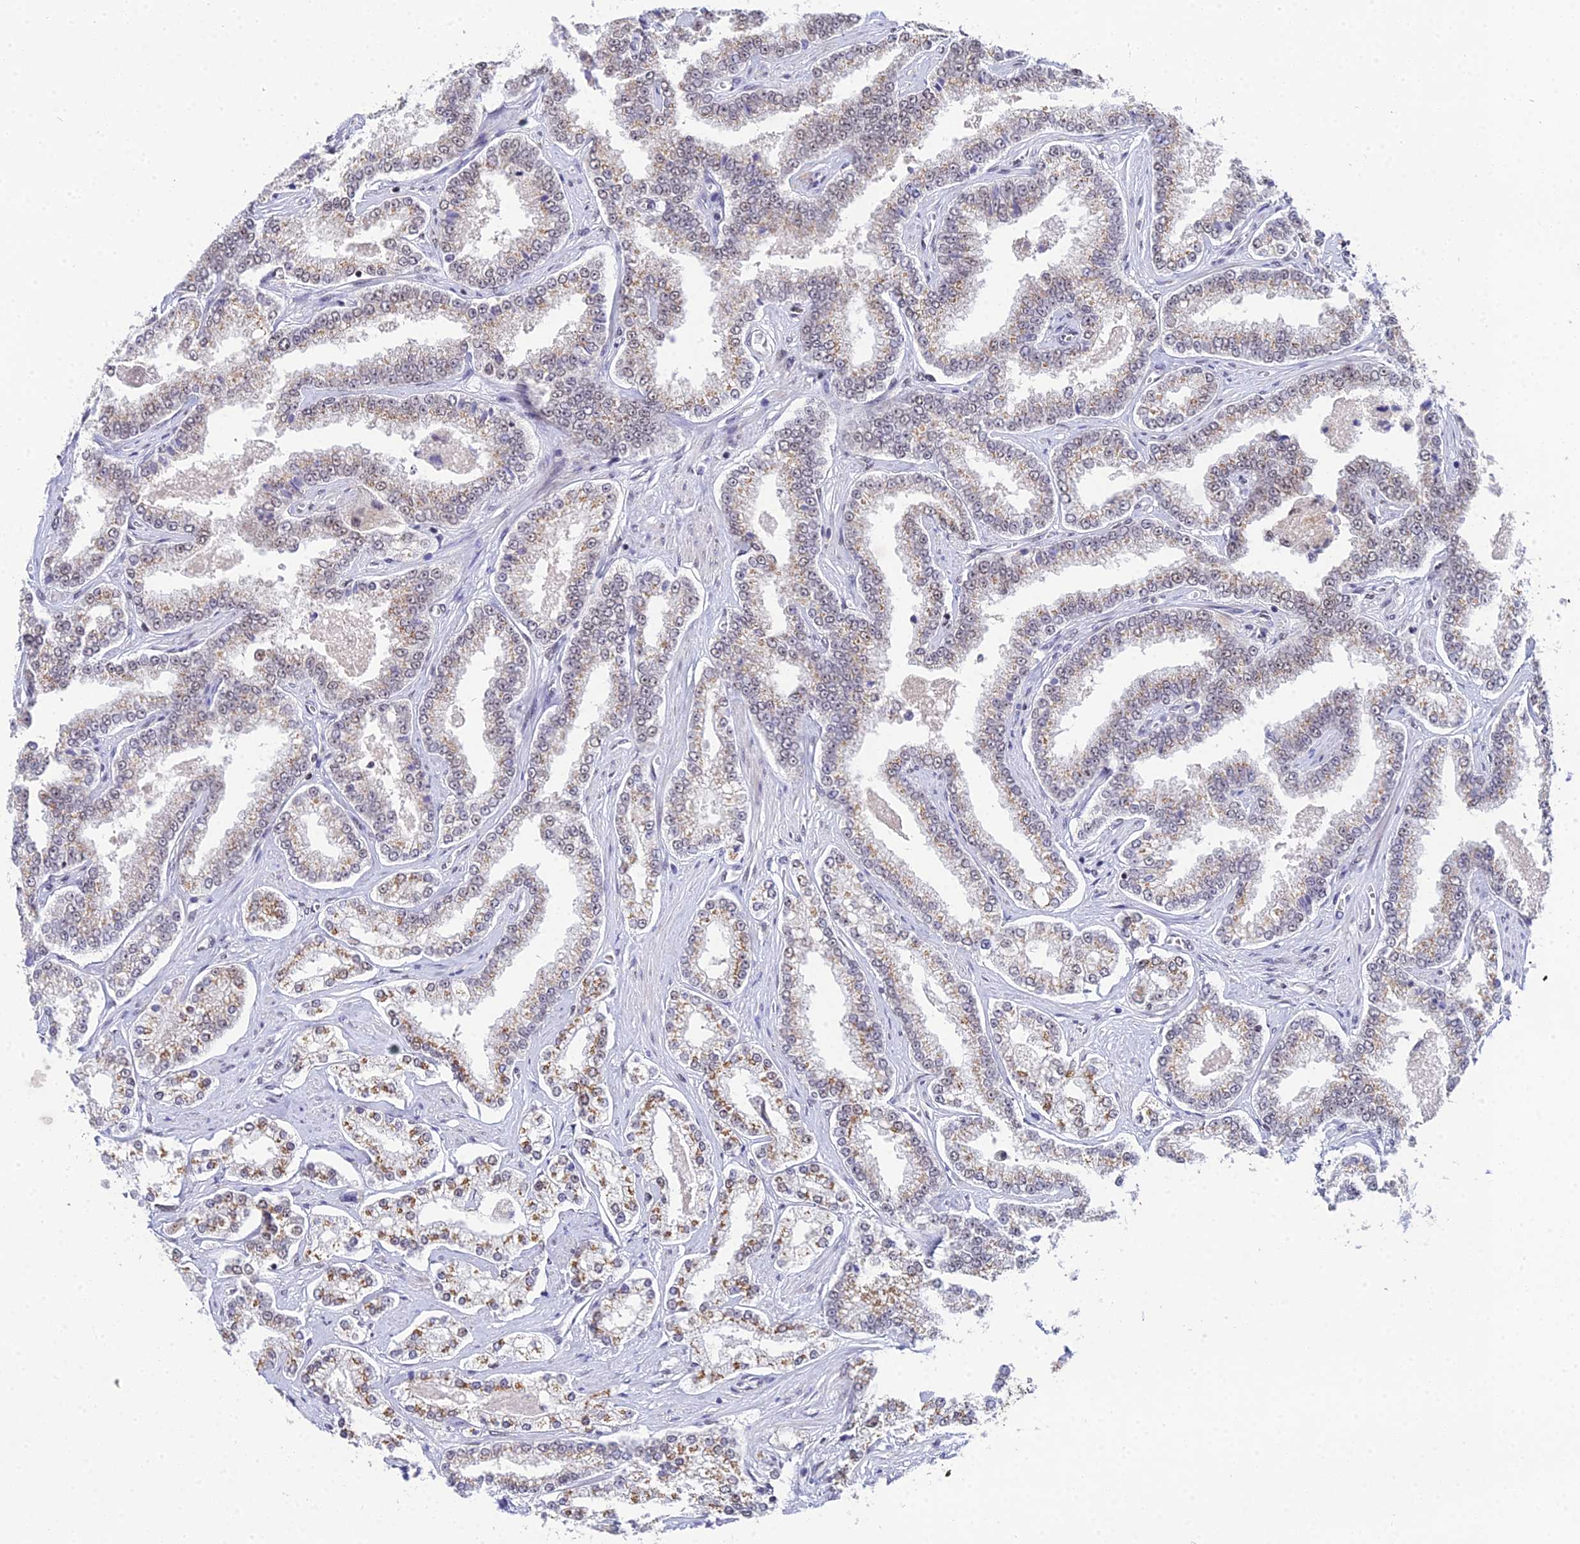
{"staining": {"intensity": "moderate", "quantity": ">75%", "location": "cytoplasmic/membranous,nuclear"}, "tissue": "prostate cancer", "cell_type": "Tumor cells", "image_type": "cancer", "snomed": [{"axis": "morphology", "description": "Normal tissue, NOS"}, {"axis": "morphology", "description": "Adenocarcinoma, High grade"}, {"axis": "topography", "description": "Prostate"}], "caption": "Protein staining of prostate cancer tissue exhibits moderate cytoplasmic/membranous and nuclear staining in approximately >75% of tumor cells. Nuclei are stained in blue.", "gene": "EXOSC3", "patient": {"sex": "male", "age": 83}}